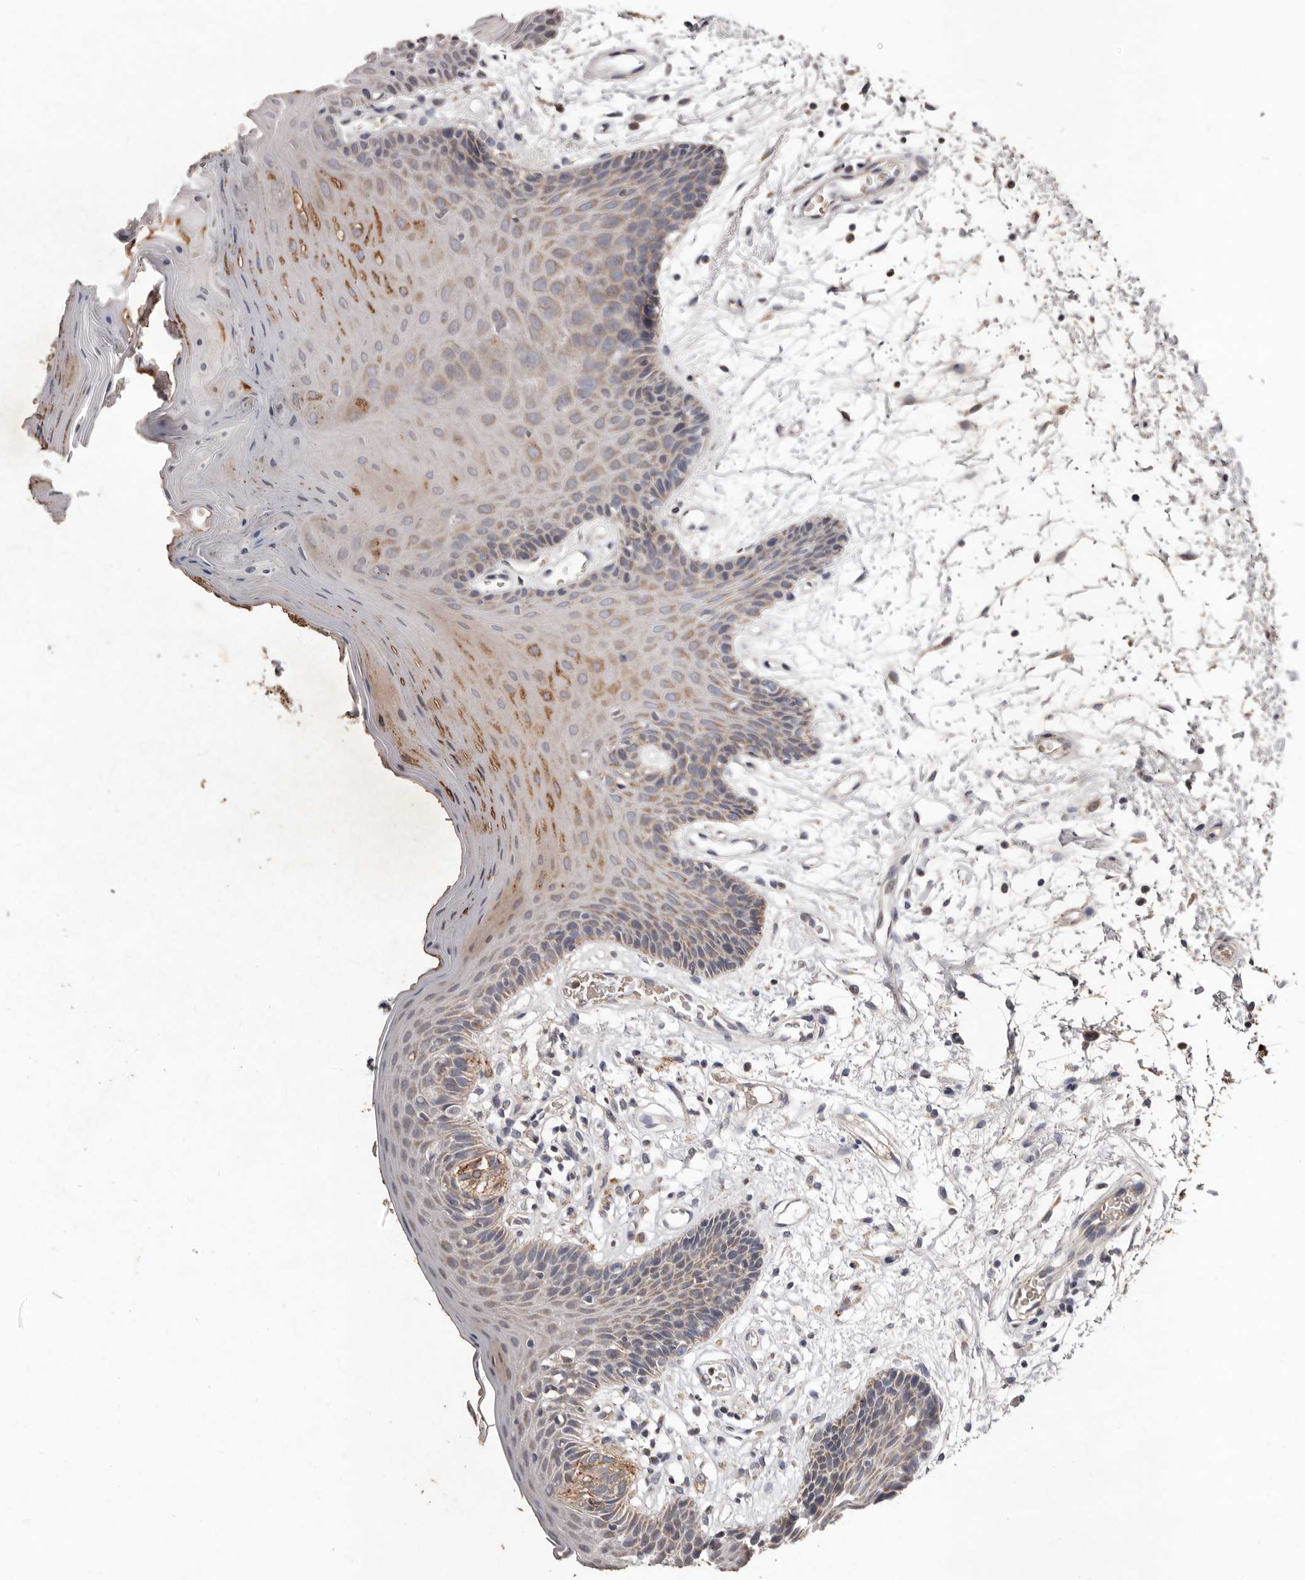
{"staining": {"intensity": "moderate", "quantity": "<25%", "location": "cytoplasmic/membranous"}, "tissue": "oral mucosa", "cell_type": "Squamous epithelial cells", "image_type": "normal", "snomed": [{"axis": "morphology", "description": "Normal tissue, NOS"}, {"axis": "morphology", "description": "Squamous cell carcinoma, NOS"}, {"axis": "topography", "description": "Skeletal muscle"}, {"axis": "topography", "description": "Oral tissue"}, {"axis": "topography", "description": "Salivary gland"}, {"axis": "topography", "description": "Head-Neck"}], "caption": "Moderate cytoplasmic/membranous expression is present in about <25% of squamous epithelial cells in normal oral mucosa.", "gene": "CXCL14", "patient": {"sex": "male", "age": 54}}